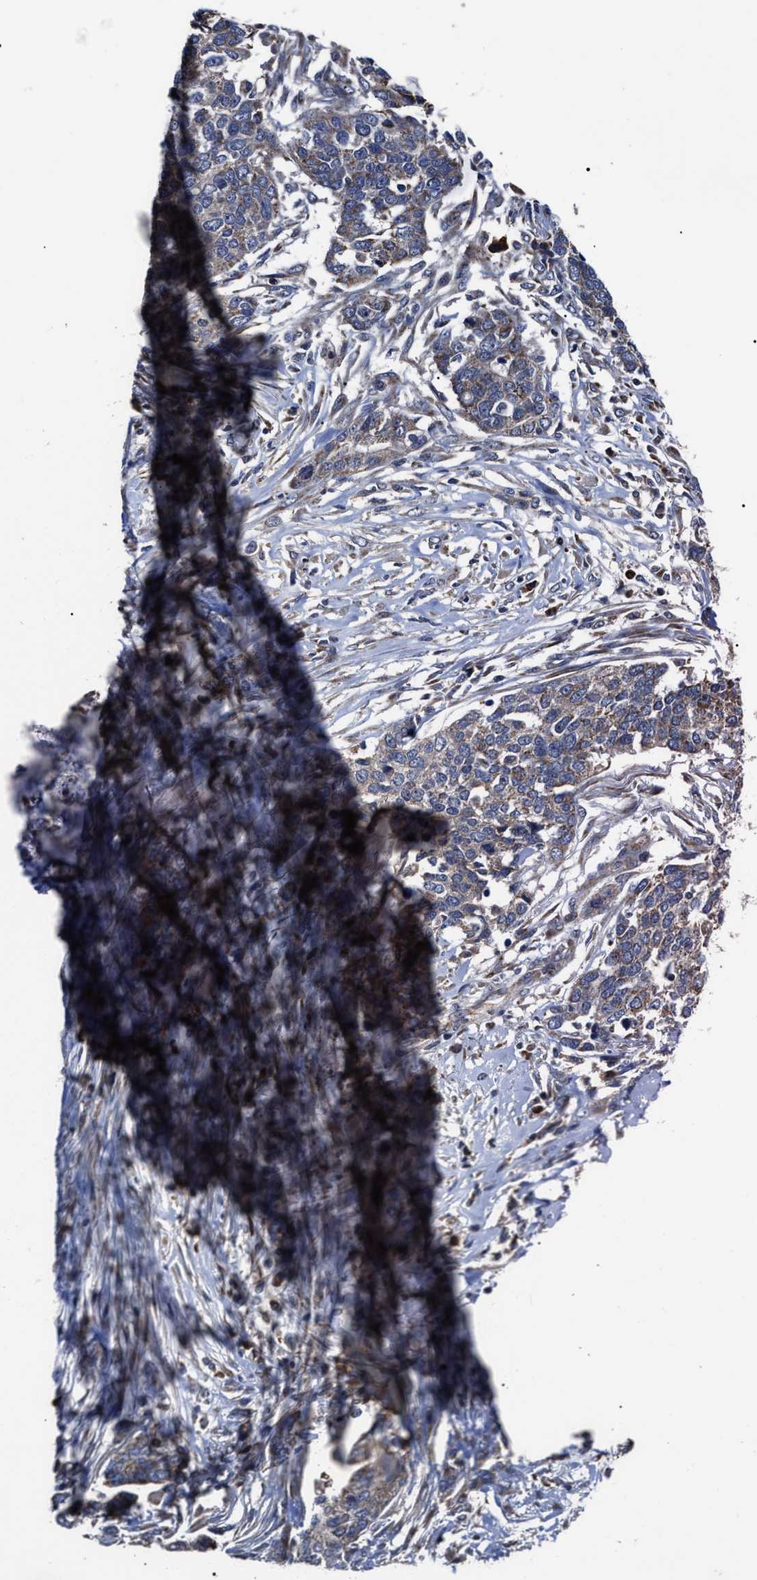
{"staining": {"intensity": "weak", "quantity": ">75%", "location": "cytoplasmic/membranous"}, "tissue": "ovarian cancer", "cell_type": "Tumor cells", "image_type": "cancer", "snomed": [{"axis": "morphology", "description": "Cystadenocarcinoma, serous, NOS"}, {"axis": "topography", "description": "Ovary"}], "caption": "Brown immunohistochemical staining in human ovarian cancer displays weak cytoplasmic/membranous expression in approximately >75% of tumor cells.", "gene": "MACC1", "patient": {"sex": "female", "age": 44}}